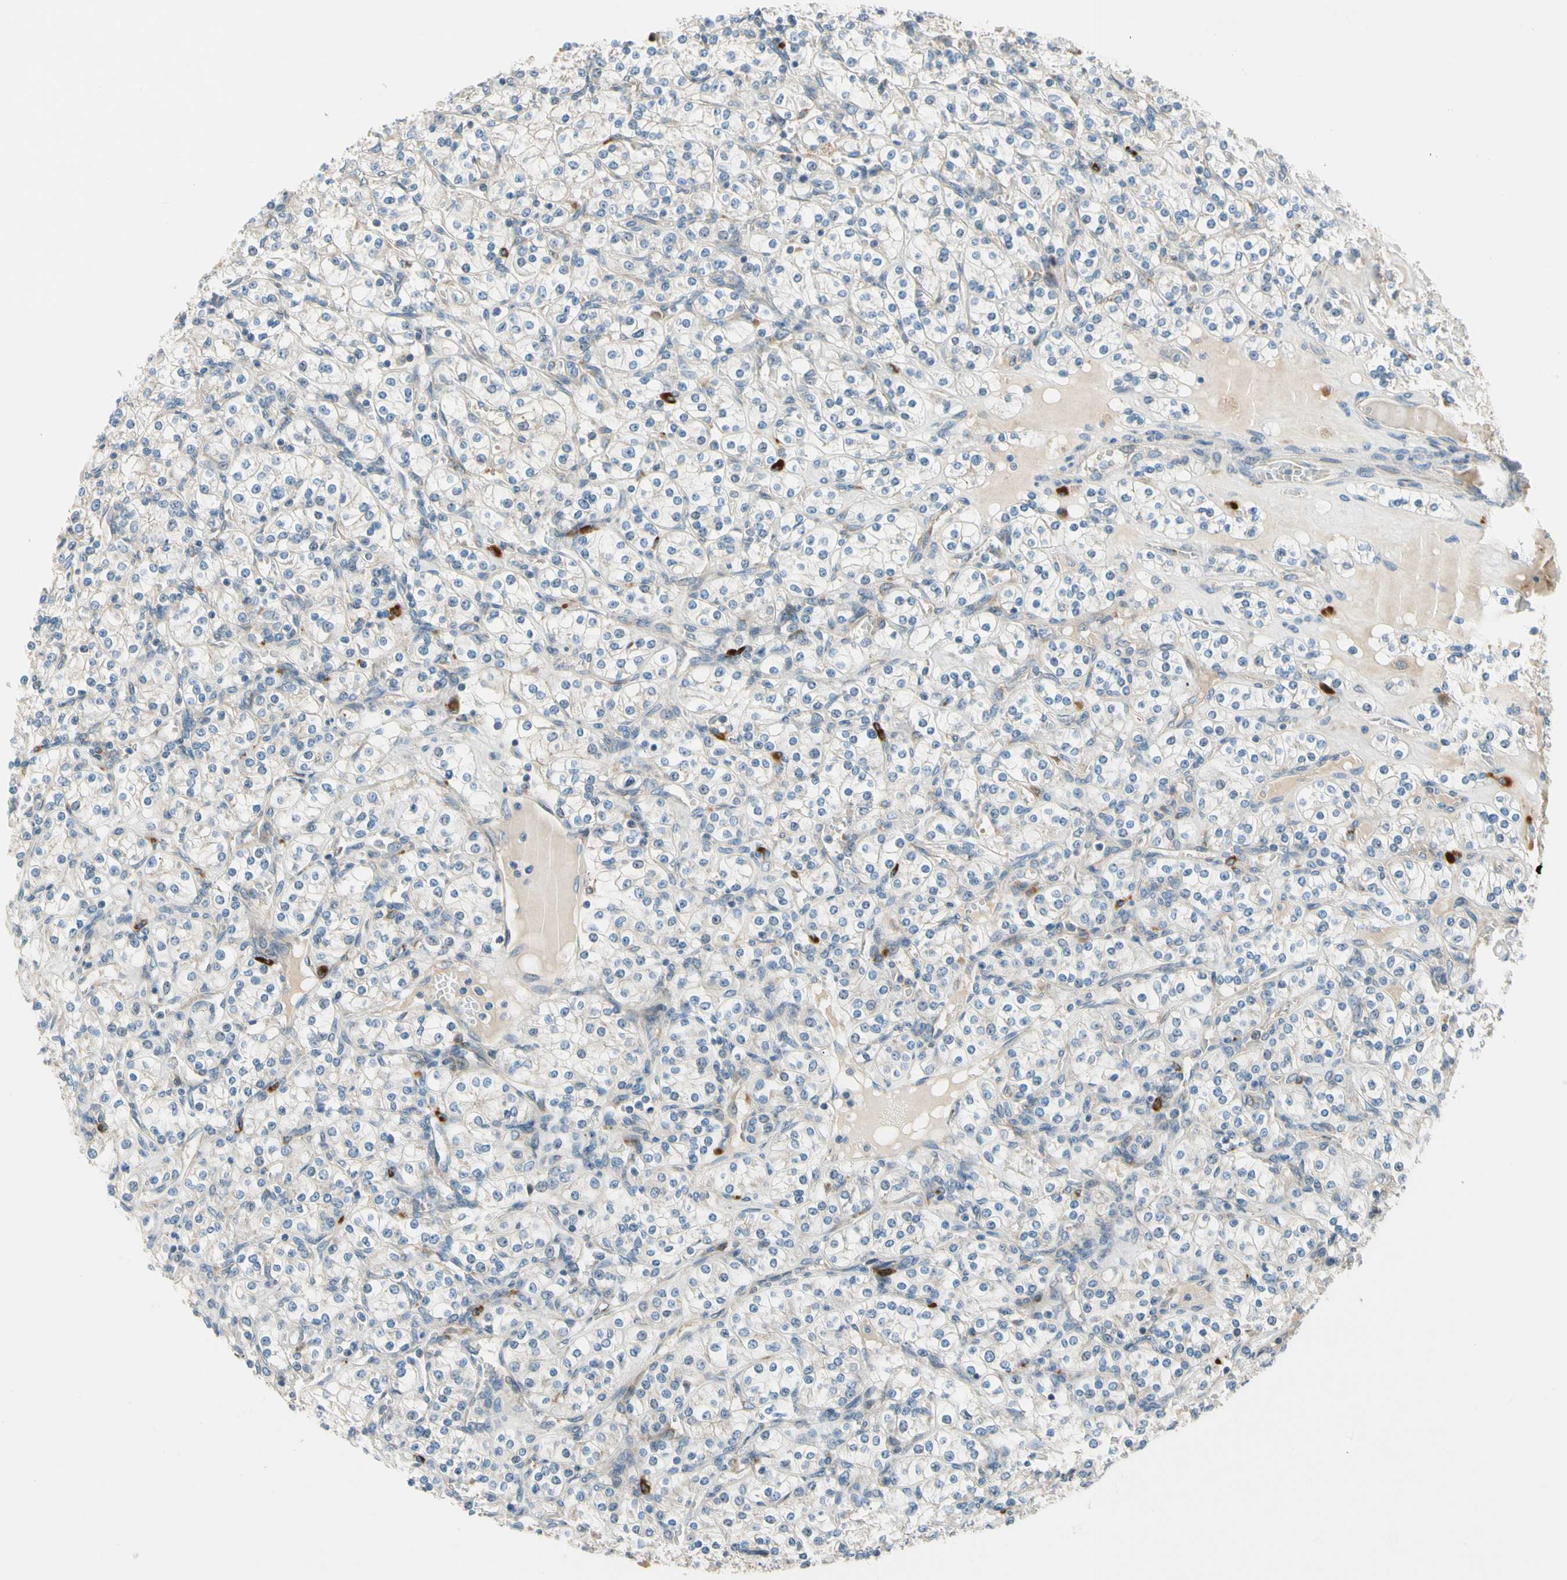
{"staining": {"intensity": "negative", "quantity": "none", "location": "none"}, "tissue": "renal cancer", "cell_type": "Tumor cells", "image_type": "cancer", "snomed": [{"axis": "morphology", "description": "Adenocarcinoma, NOS"}, {"axis": "topography", "description": "Kidney"}], "caption": "IHC image of renal cancer stained for a protein (brown), which reveals no staining in tumor cells. (Immunohistochemistry, brightfield microscopy, high magnification).", "gene": "MST1R", "patient": {"sex": "male", "age": 77}}